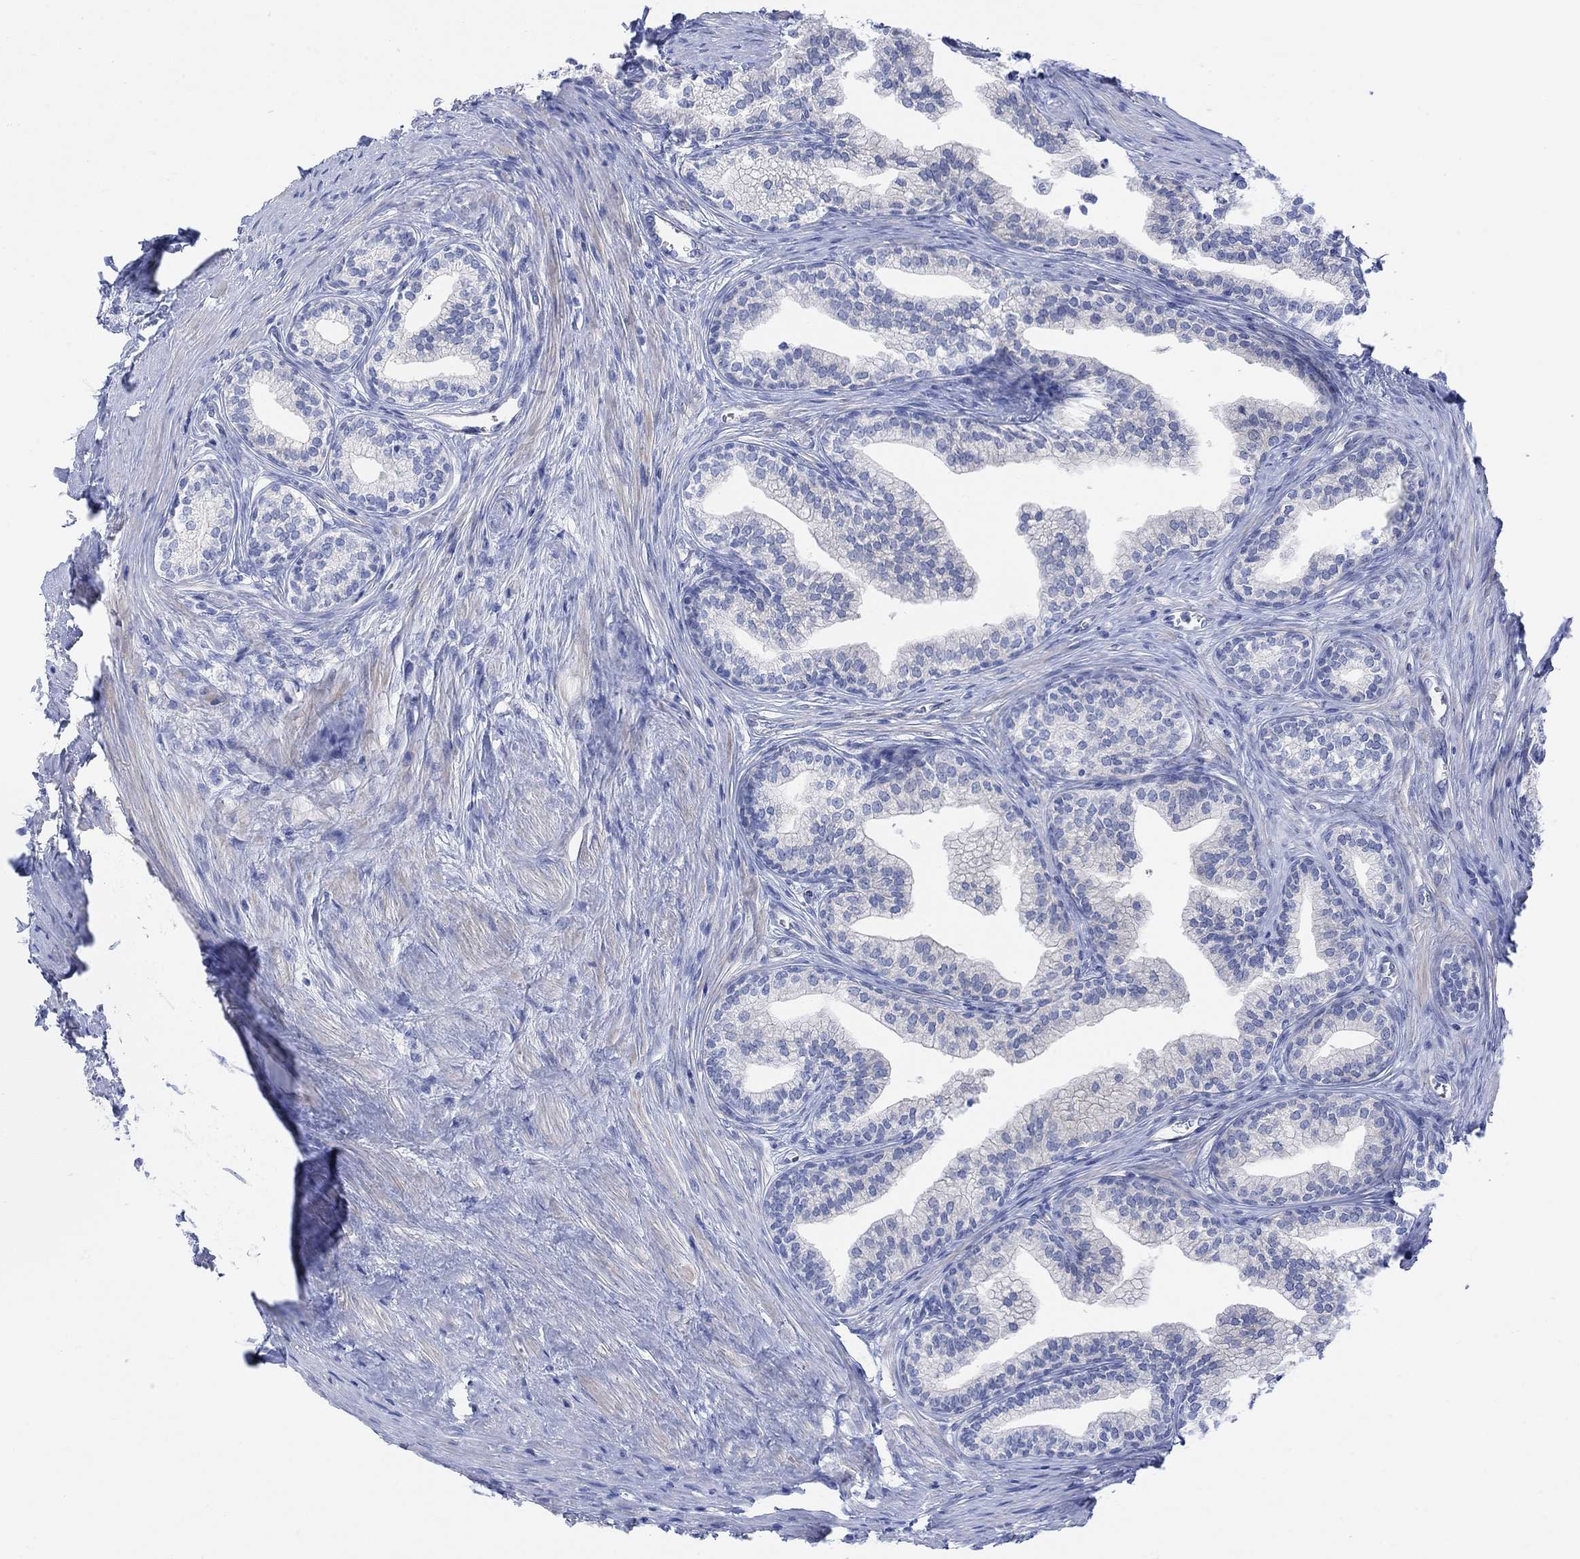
{"staining": {"intensity": "negative", "quantity": "none", "location": "none"}, "tissue": "prostate", "cell_type": "Glandular cells", "image_type": "normal", "snomed": [{"axis": "morphology", "description": "Normal tissue, NOS"}, {"axis": "topography", "description": "Prostate"}], "caption": "The IHC micrograph has no significant positivity in glandular cells of prostate. (Stains: DAB (3,3'-diaminobenzidine) IHC with hematoxylin counter stain, Microscopy: brightfield microscopy at high magnification).", "gene": "TLDC2", "patient": {"sex": "male", "age": 65}}